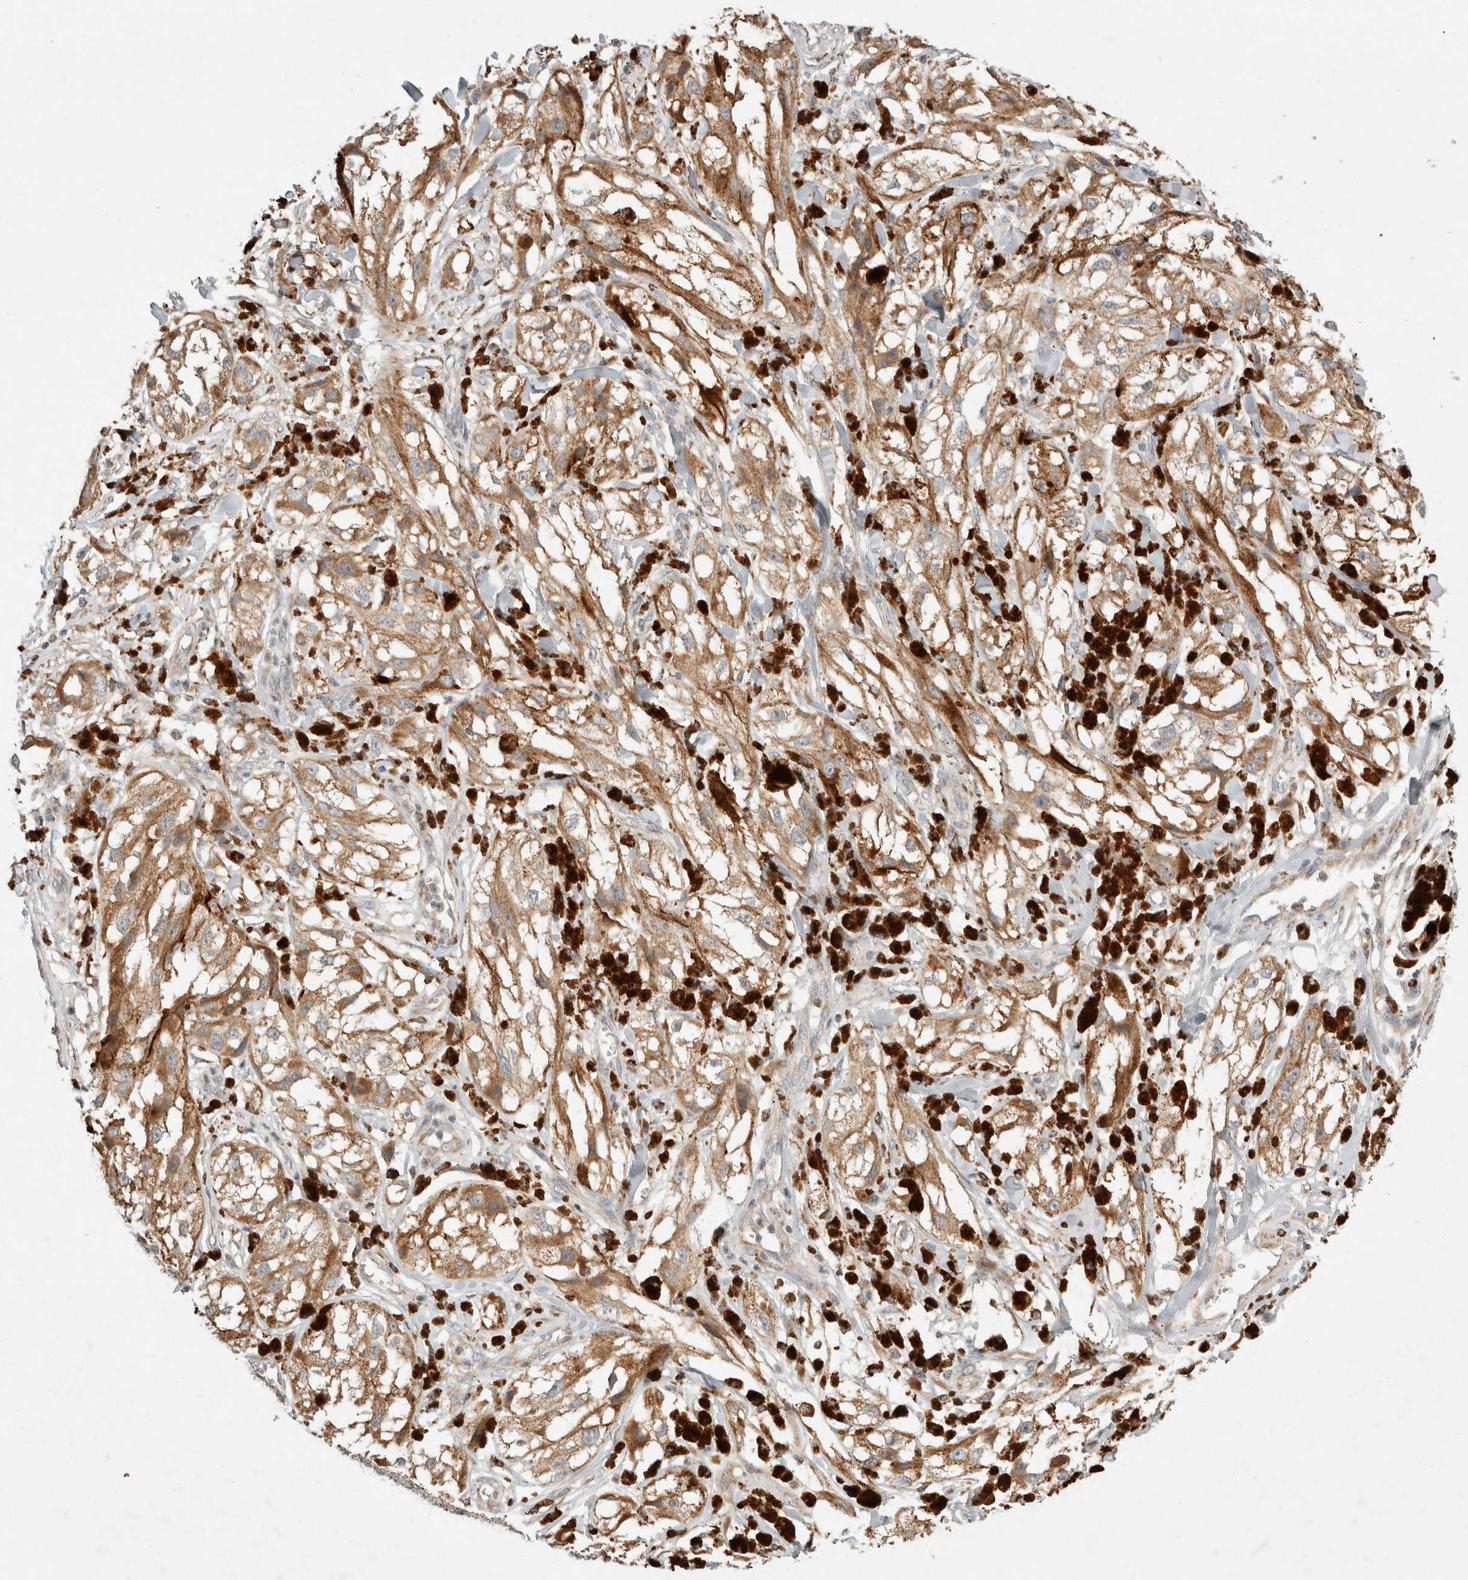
{"staining": {"intensity": "weak", "quantity": ">75%", "location": "cytoplasmic/membranous"}, "tissue": "melanoma", "cell_type": "Tumor cells", "image_type": "cancer", "snomed": [{"axis": "morphology", "description": "Malignant melanoma, NOS"}, {"axis": "topography", "description": "Skin"}], "caption": "Malignant melanoma stained with a protein marker shows weak staining in tumor cells.", "gene": "HROB", "patient": {"sex": "male", "age": 88}}